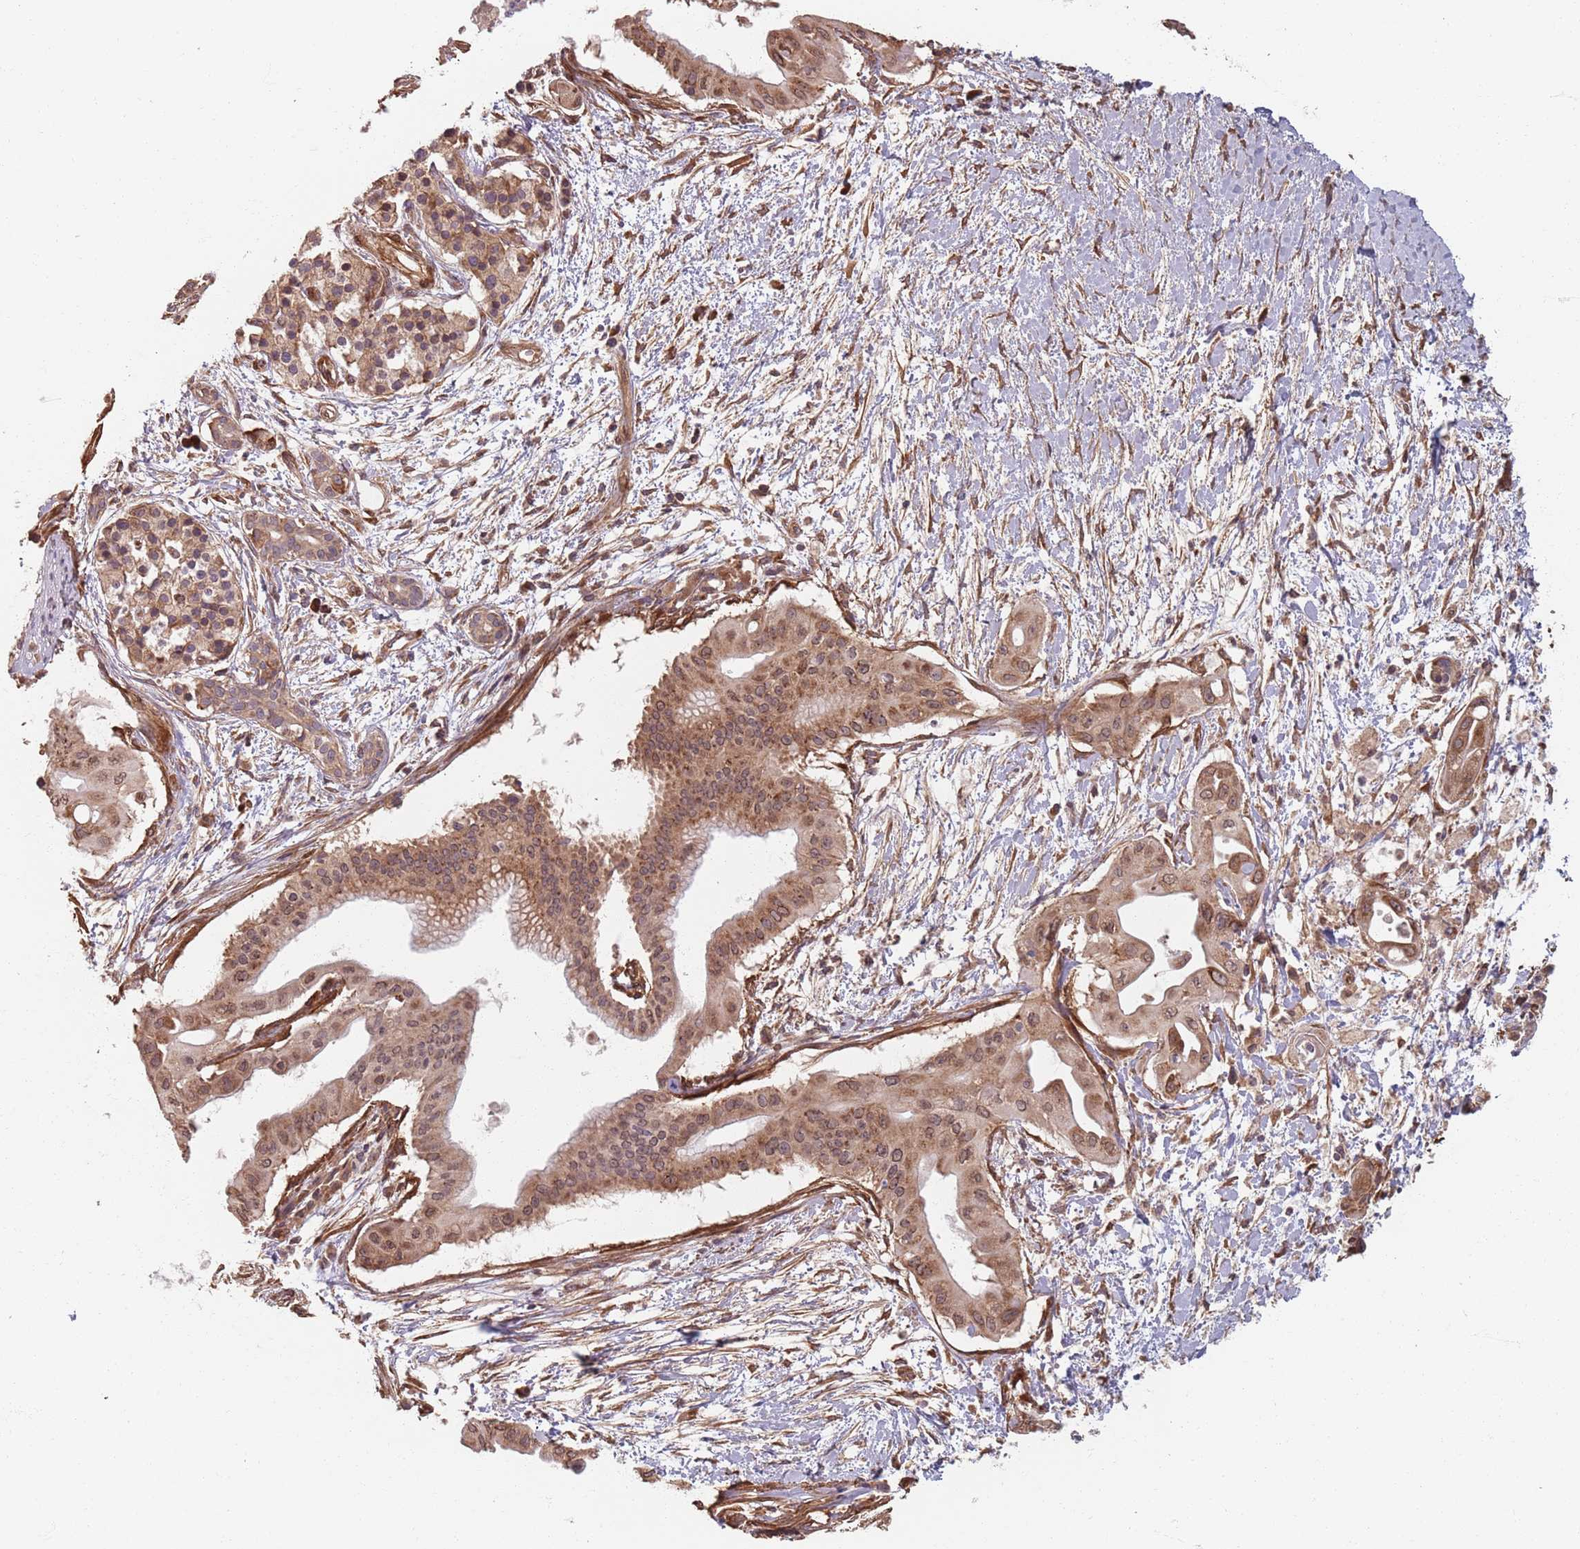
{"staining": {"intensity": "moderate", "quantity": ">75%", "location": "cytoplasmic/membranous,nuclear"}, "tissue": "pancreatic cancer", "cell_type": "Tumor cells", "image_type": "cancer", "snomed": [{"axis": "morphology", "description": "Adenocarcinoma, NOS"}, {"axis": "topography", "description": "Pancreas"}], "caption": "Immunohistochemistry staining of adenocarcinoma (pancreatic), which shows medium levels of moderate cytoplasmic/membranous and nuclear positivity in about >75% of tumor cells indicating moderate cytoplasmic/membranous and nuclear protein staining. The staining was performed using DAB (brown) for protein detection and nuclei were counterstained in hematoxylin (blue).", "gene": "NOTCH3", "patient": {"sex": "male", "age": 68}}